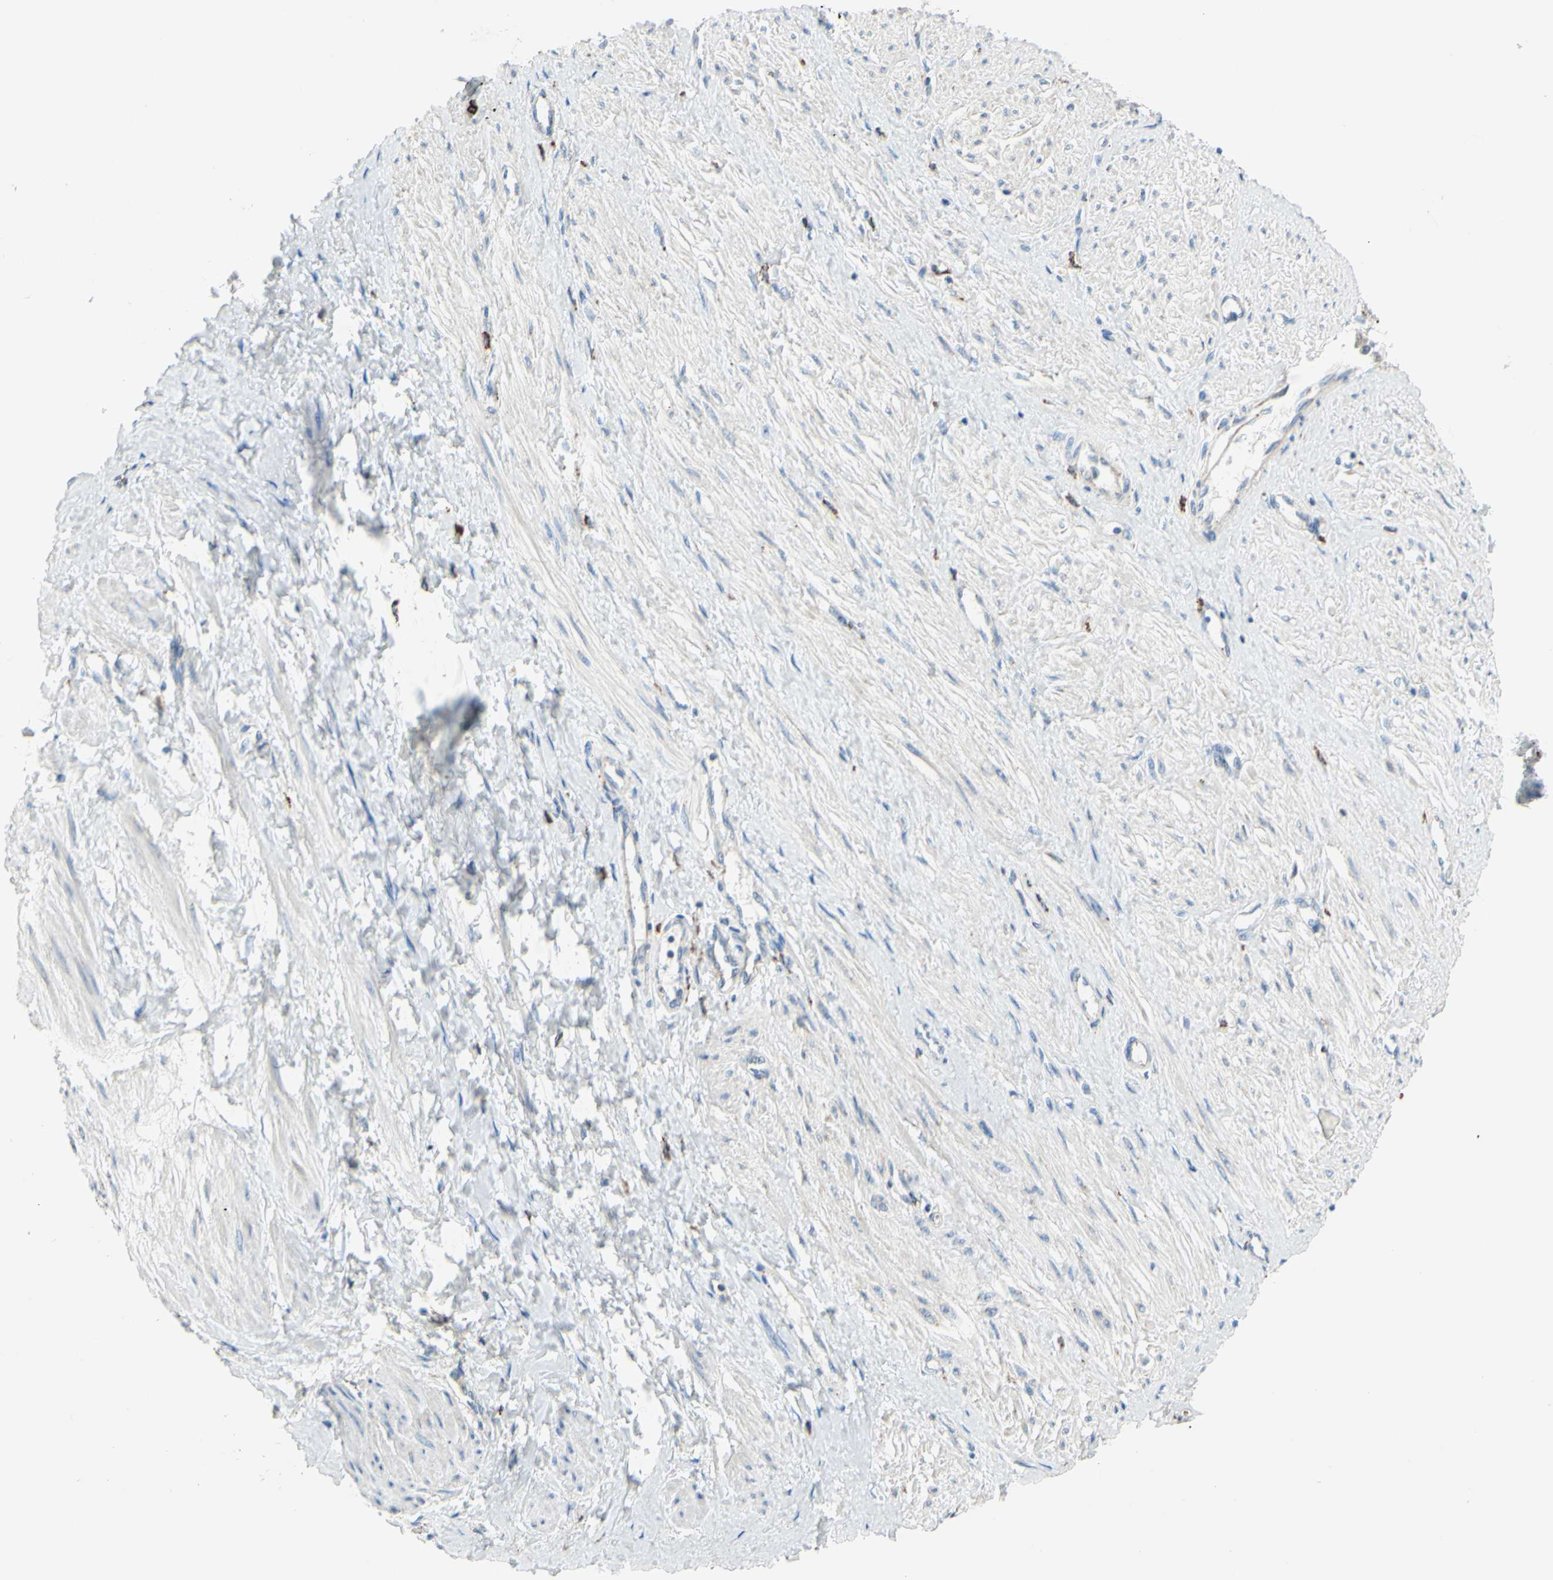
{"staining": {"intensity": "moderate", "quantity": "25%-75%", "location": "cytoplasmic/membranous"}, "tissue": "smooth muscle", "cell_type": "Smooth muscle cells", "image_type": "normal", "snomed": [{"axis": "morphology", "description": "Normal tissue, NOS"}, {"axis": "topography", "description": "Smooth muscle"}, {"axis": "topography", "description": "Uterus"}], "caption": "The immunohistochemical stain highlights moderate cytoplasmic/membranous staining in smooth muscle cells of benign smooth muscle. Using DAB (3,3'-diaminobenzidine) (brown) and hematoxylin (blue) stains, captured at high magnification using brightfield microscopy.", "gene": "CTSD", "patient": {"sex": "female", "age": 39}}